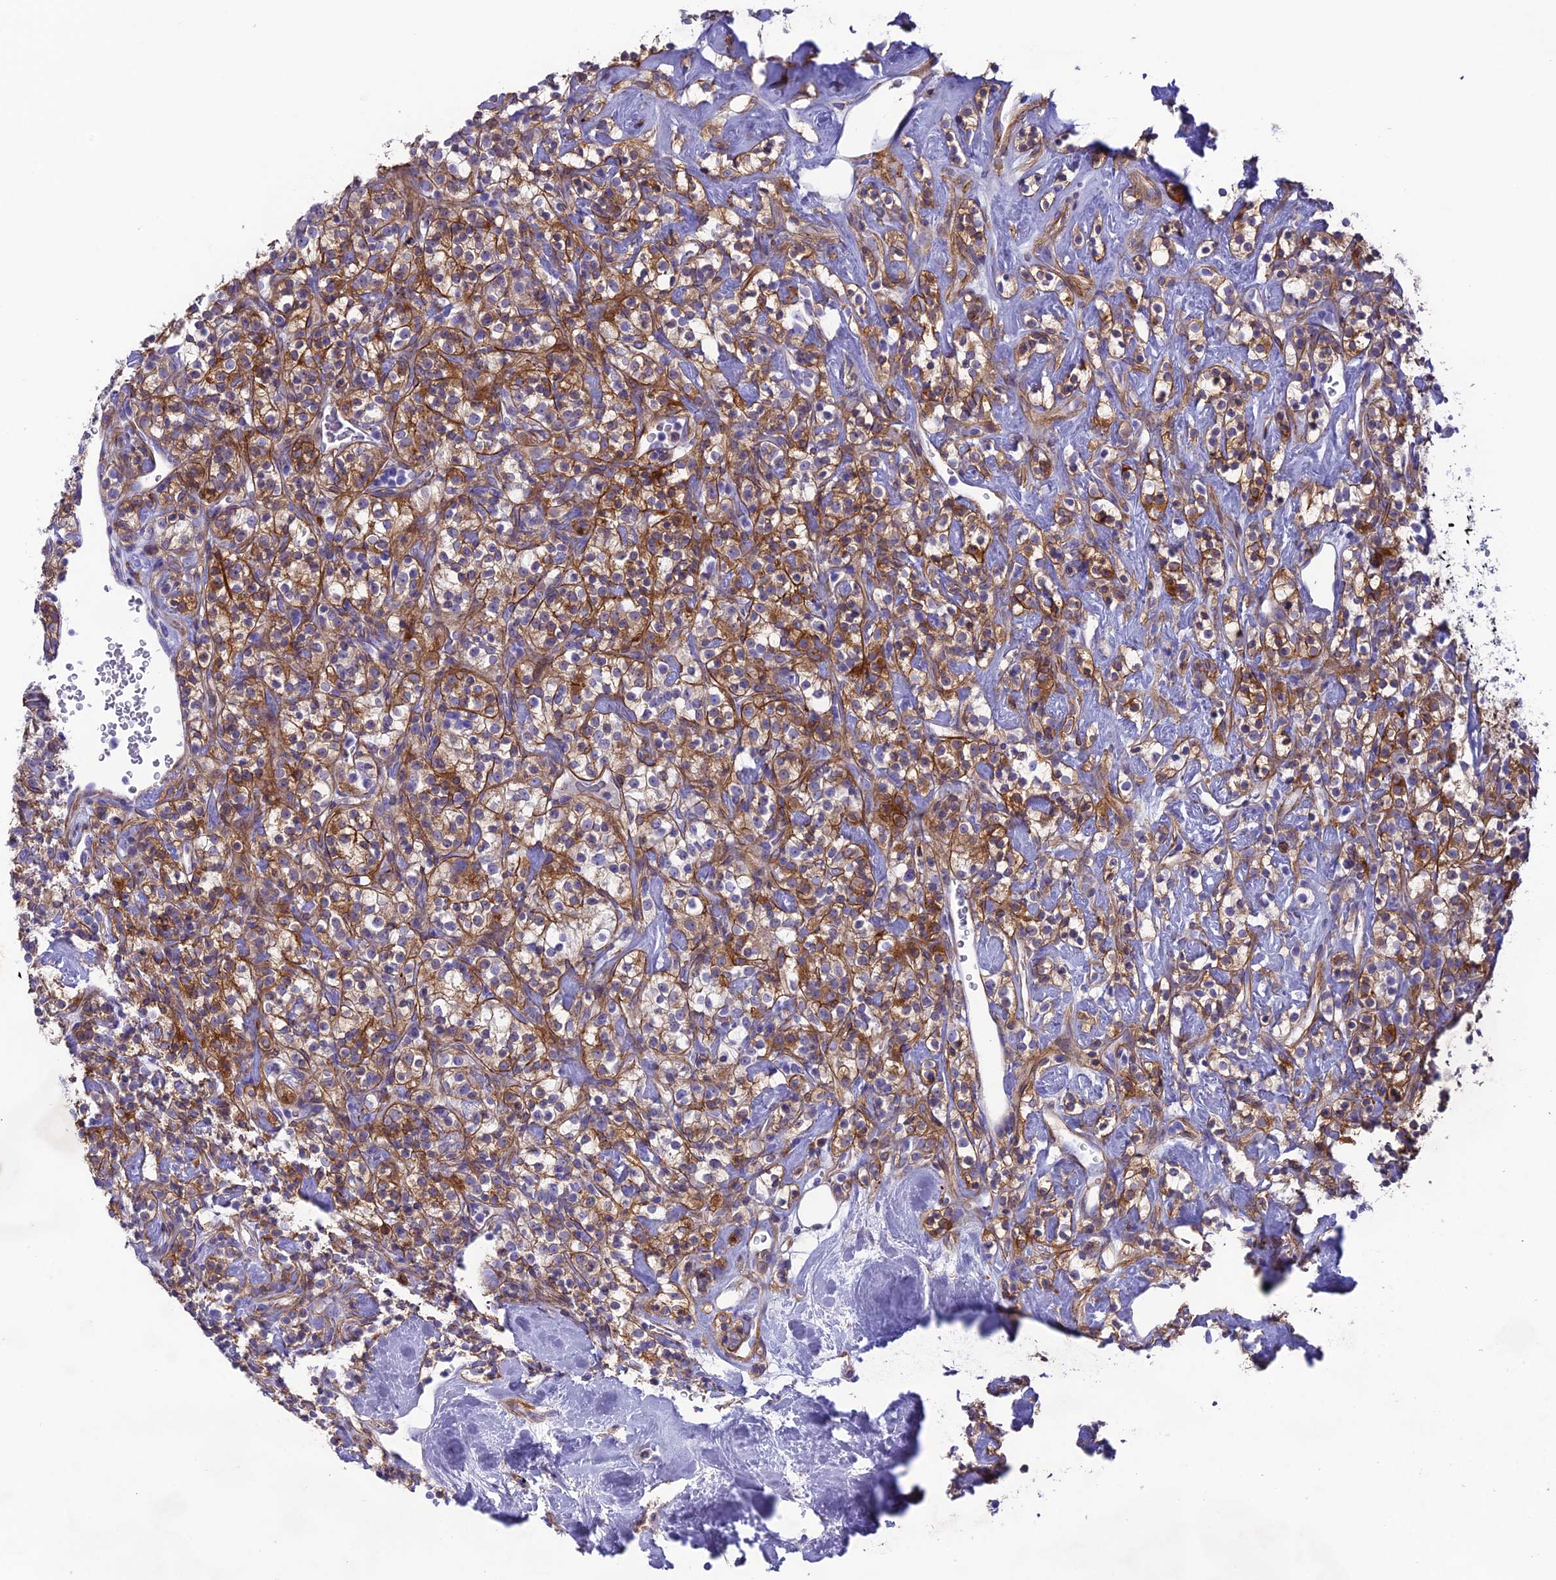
{"staining": {"intensity": "strong", "quantity": "25%-75%", "location": "cytoplasmic/membranous"}, "tissue": "renal cancer", "cell_type": "Tumor cells", "image_type": "cancer", "snomed": [{"axis": "morphology", "description": "Adenocarcinoma, NOS"}, {"axis": "topography", "description": "Kidney"}], "caption": "Human adenocarcinoma (renal) stained with a brown dye demonstrates strong cytoplasmic/membranous positive staining in about 25%-75% of tumor cells.", "gene": "TNS1", "patient": {"sex": "male", "age": 77}}